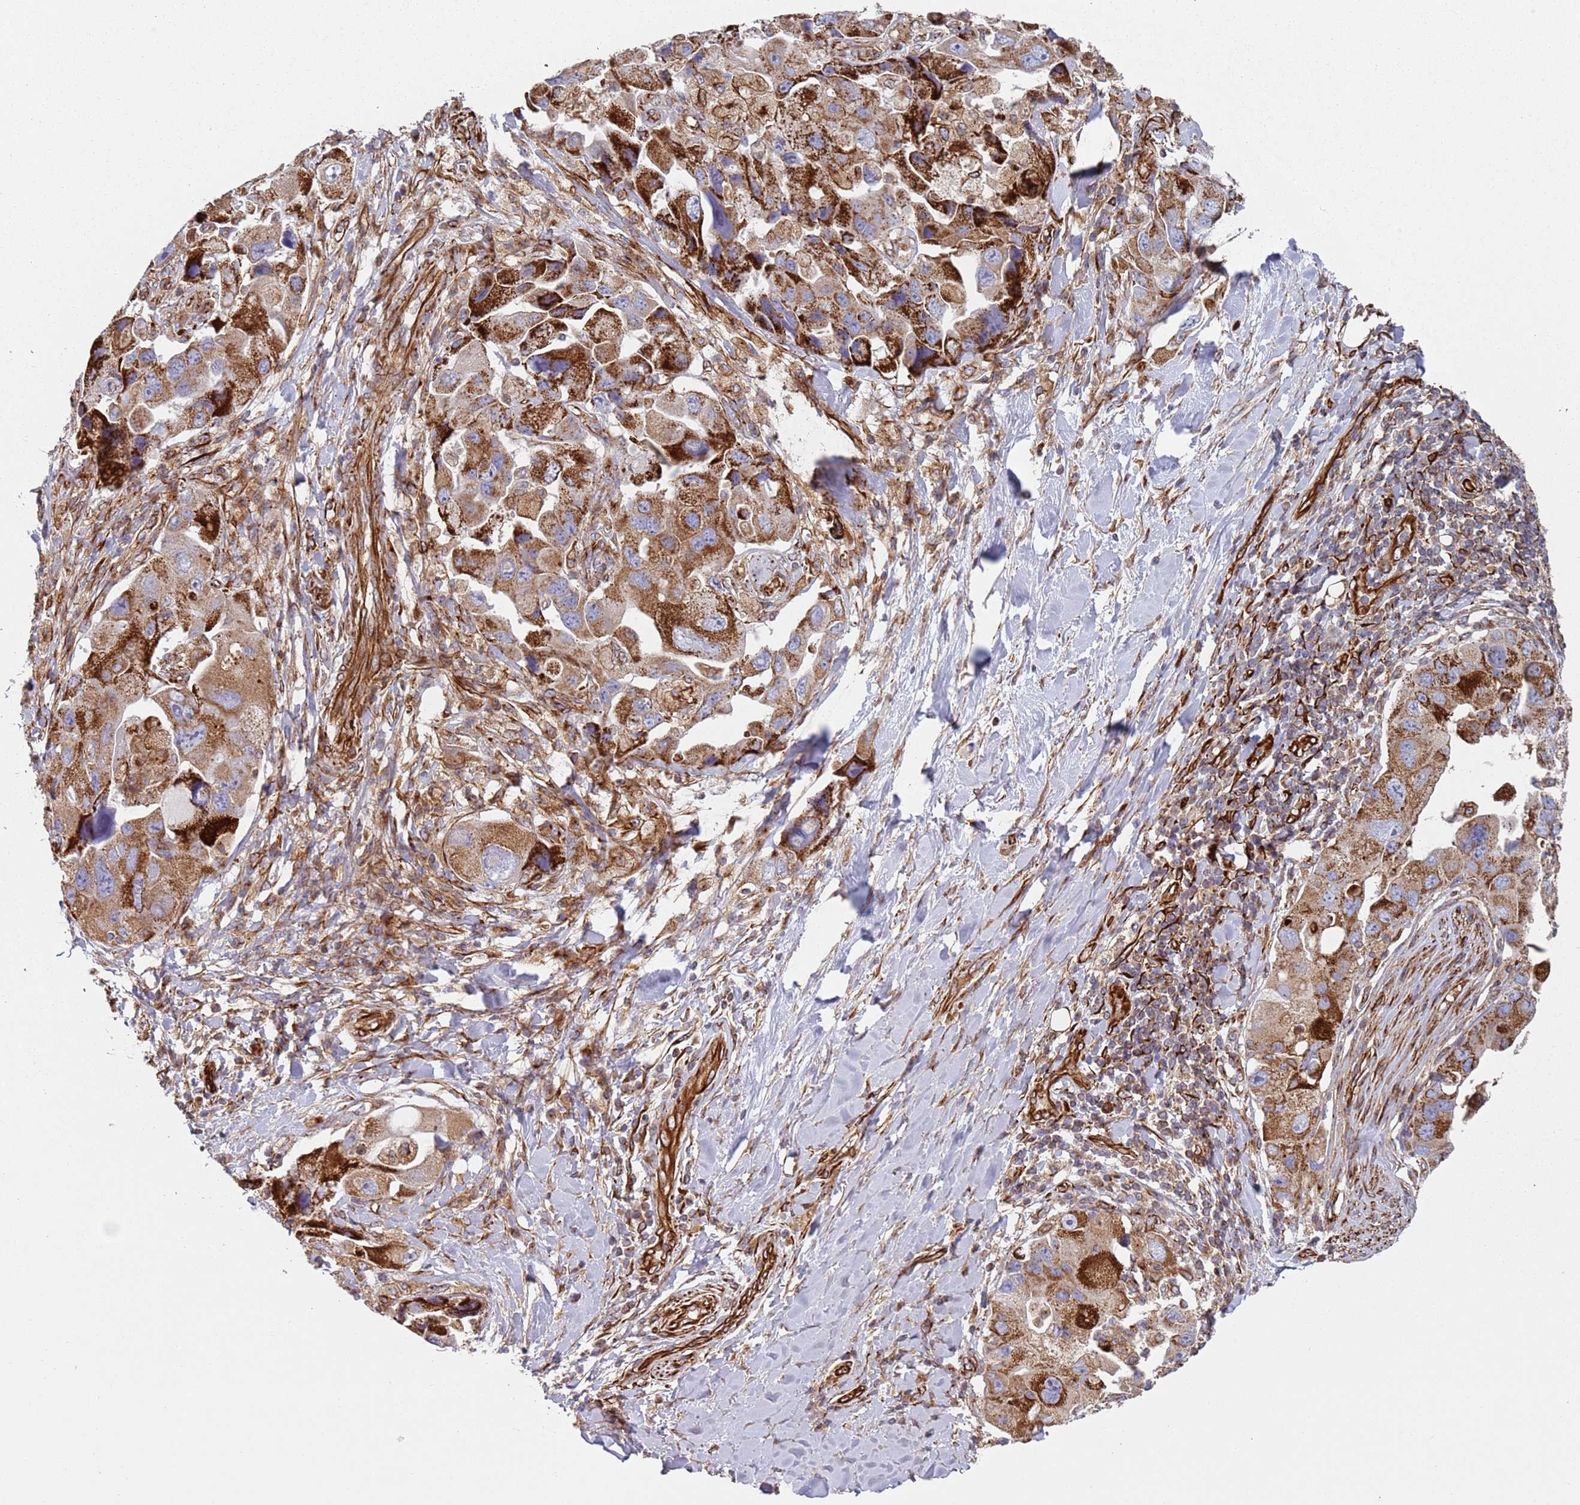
{"staining": {"intensity": "strong", "quantity": ">75%", "location": "cytoplasmic/membranous"}, "tissue": "lung cancer", "cell_type": "Tumor cells", "image_type": "cancer", "snomed": [{"axis": "morphology", "description": "Adenocarcinoma, NOS"}, {"axis": "topography", "description": "Lung"}], "caption": "Lung cancer stained with DAB immunohistochemistry exhibits high levels of strong cytoplasmic/membranous expression in about >75% of tumor cells. (DAB = brown stain, brightfield microscopy at high magnification).", "gene": "SNAPIN", "patient": {"sex": "female", "age": 54}}